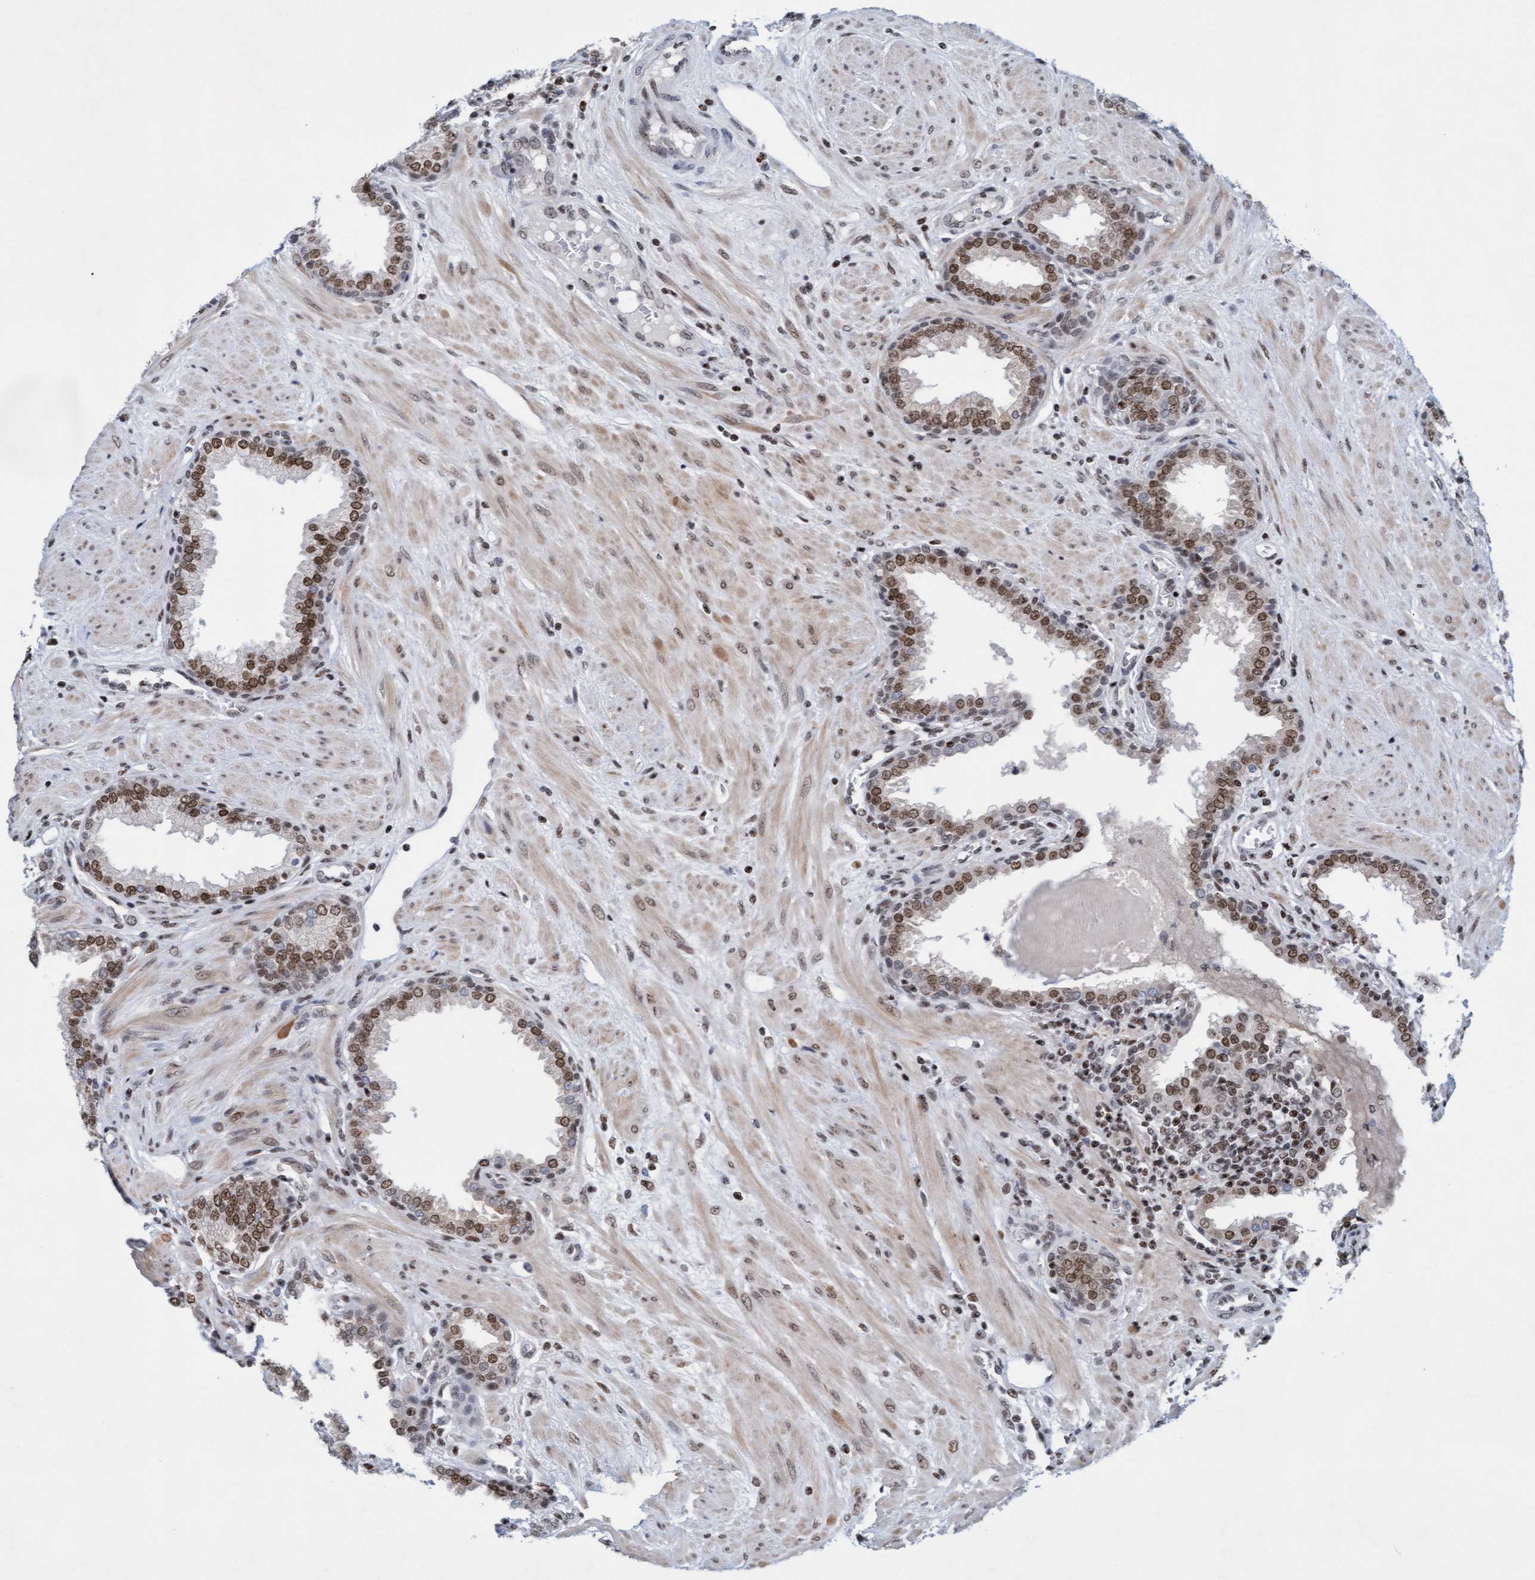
{"staining": {"intensity": "strong", "quantity": ">75%", "location": "nuclear"}, "tissue": "prostate", "cell_type": "Glandular cells", "image_type": "normal", "snomed": [{"axis": "morphology", "description": "Normal tissue, NOS"}, {"axis": "topography", "description": "Prostate"}], "caption": "Protein expression by immunohistochemistry (IHC) demonstrates strong nuclear positivity in approximately >75% of glandular cells in benign prostate. The protein of interest is shown in brown color, while the nuclei are stained blue.", "gene": "GLRX2", "patient": {"sex": "male", "age": 51}}